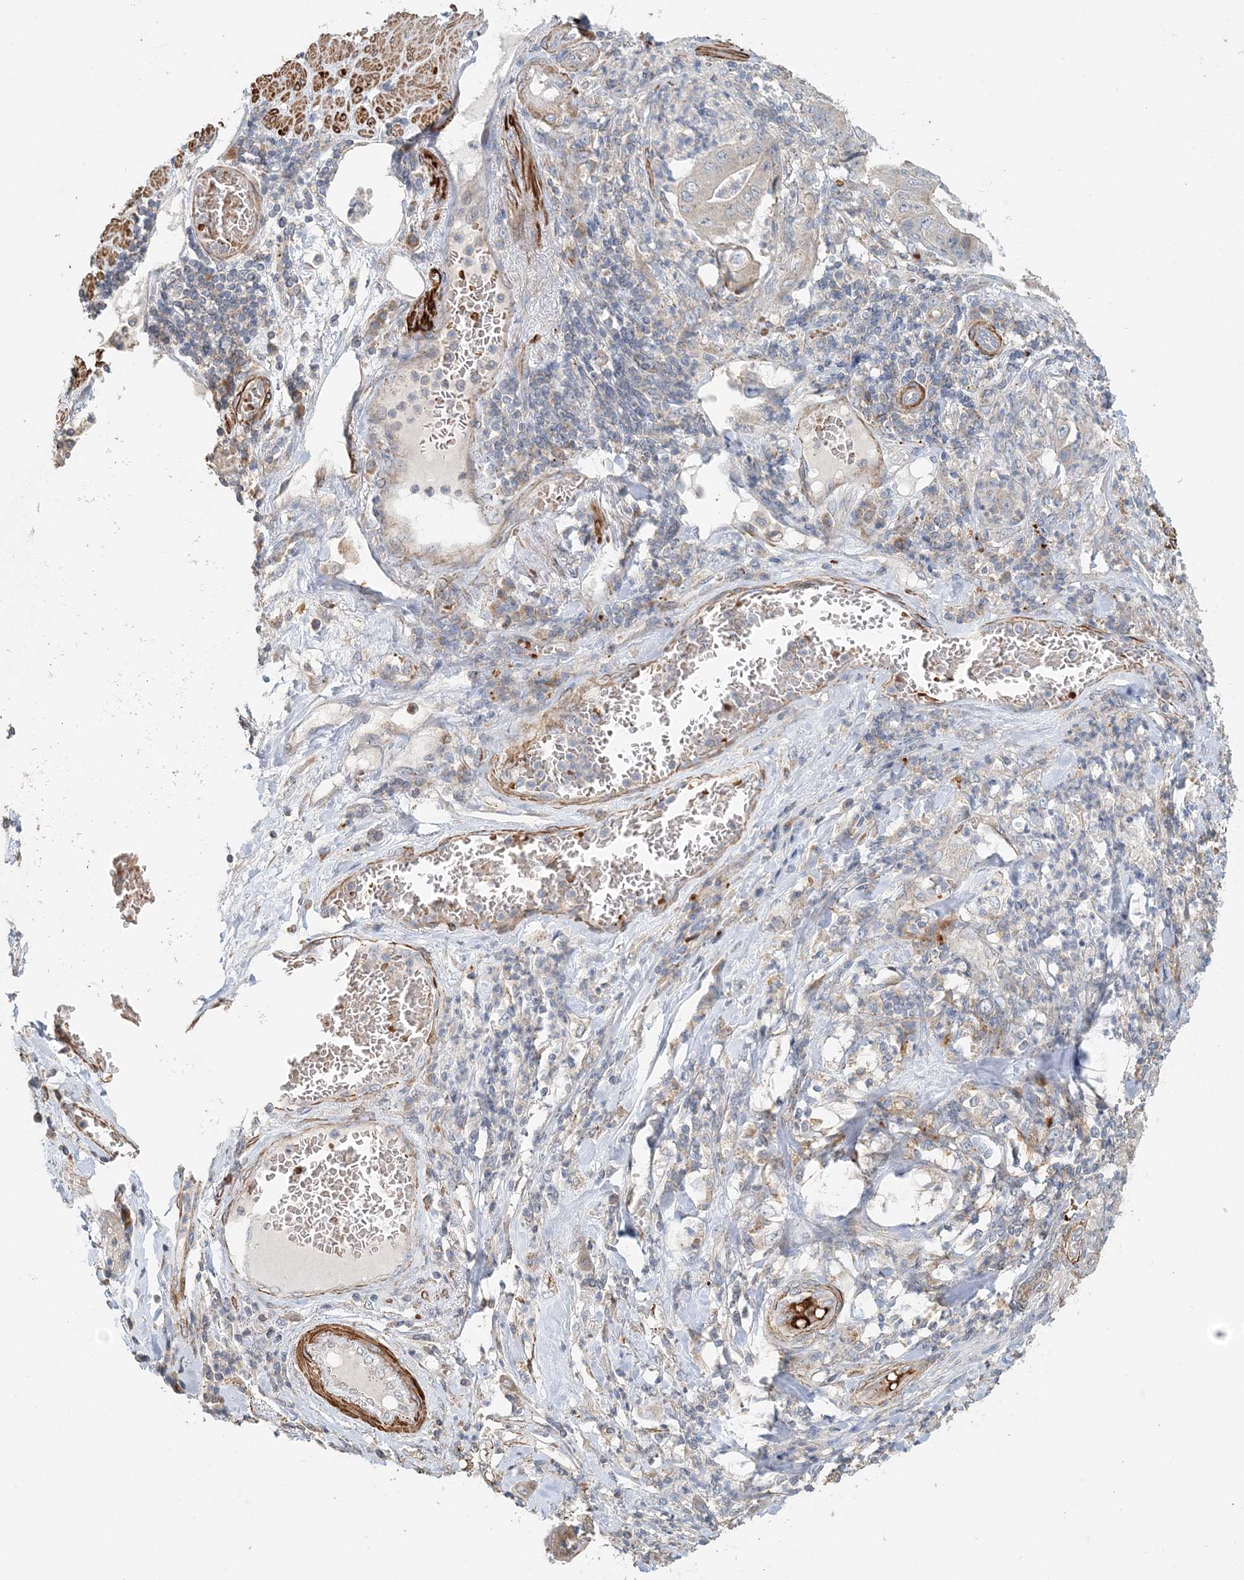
{"staining": {"intensity": "negative", "quantity": "none", "location": "none"}, "tissue": "stomach cancer", "cell_type": "Tumor cells", "image_type": "cancer", "snomed": [{"axis": "morphology", "description": "Adenocarcinoma, NOS"}, {"axis": "topography", "description": "Stomach"}], "caption": "Immunohistochemical staining of human adenocarcinoma (stomach) shows no significant expression in tumor cells.", "gene": "TTI1", "patient": {"sex": "female", "age": 73}}